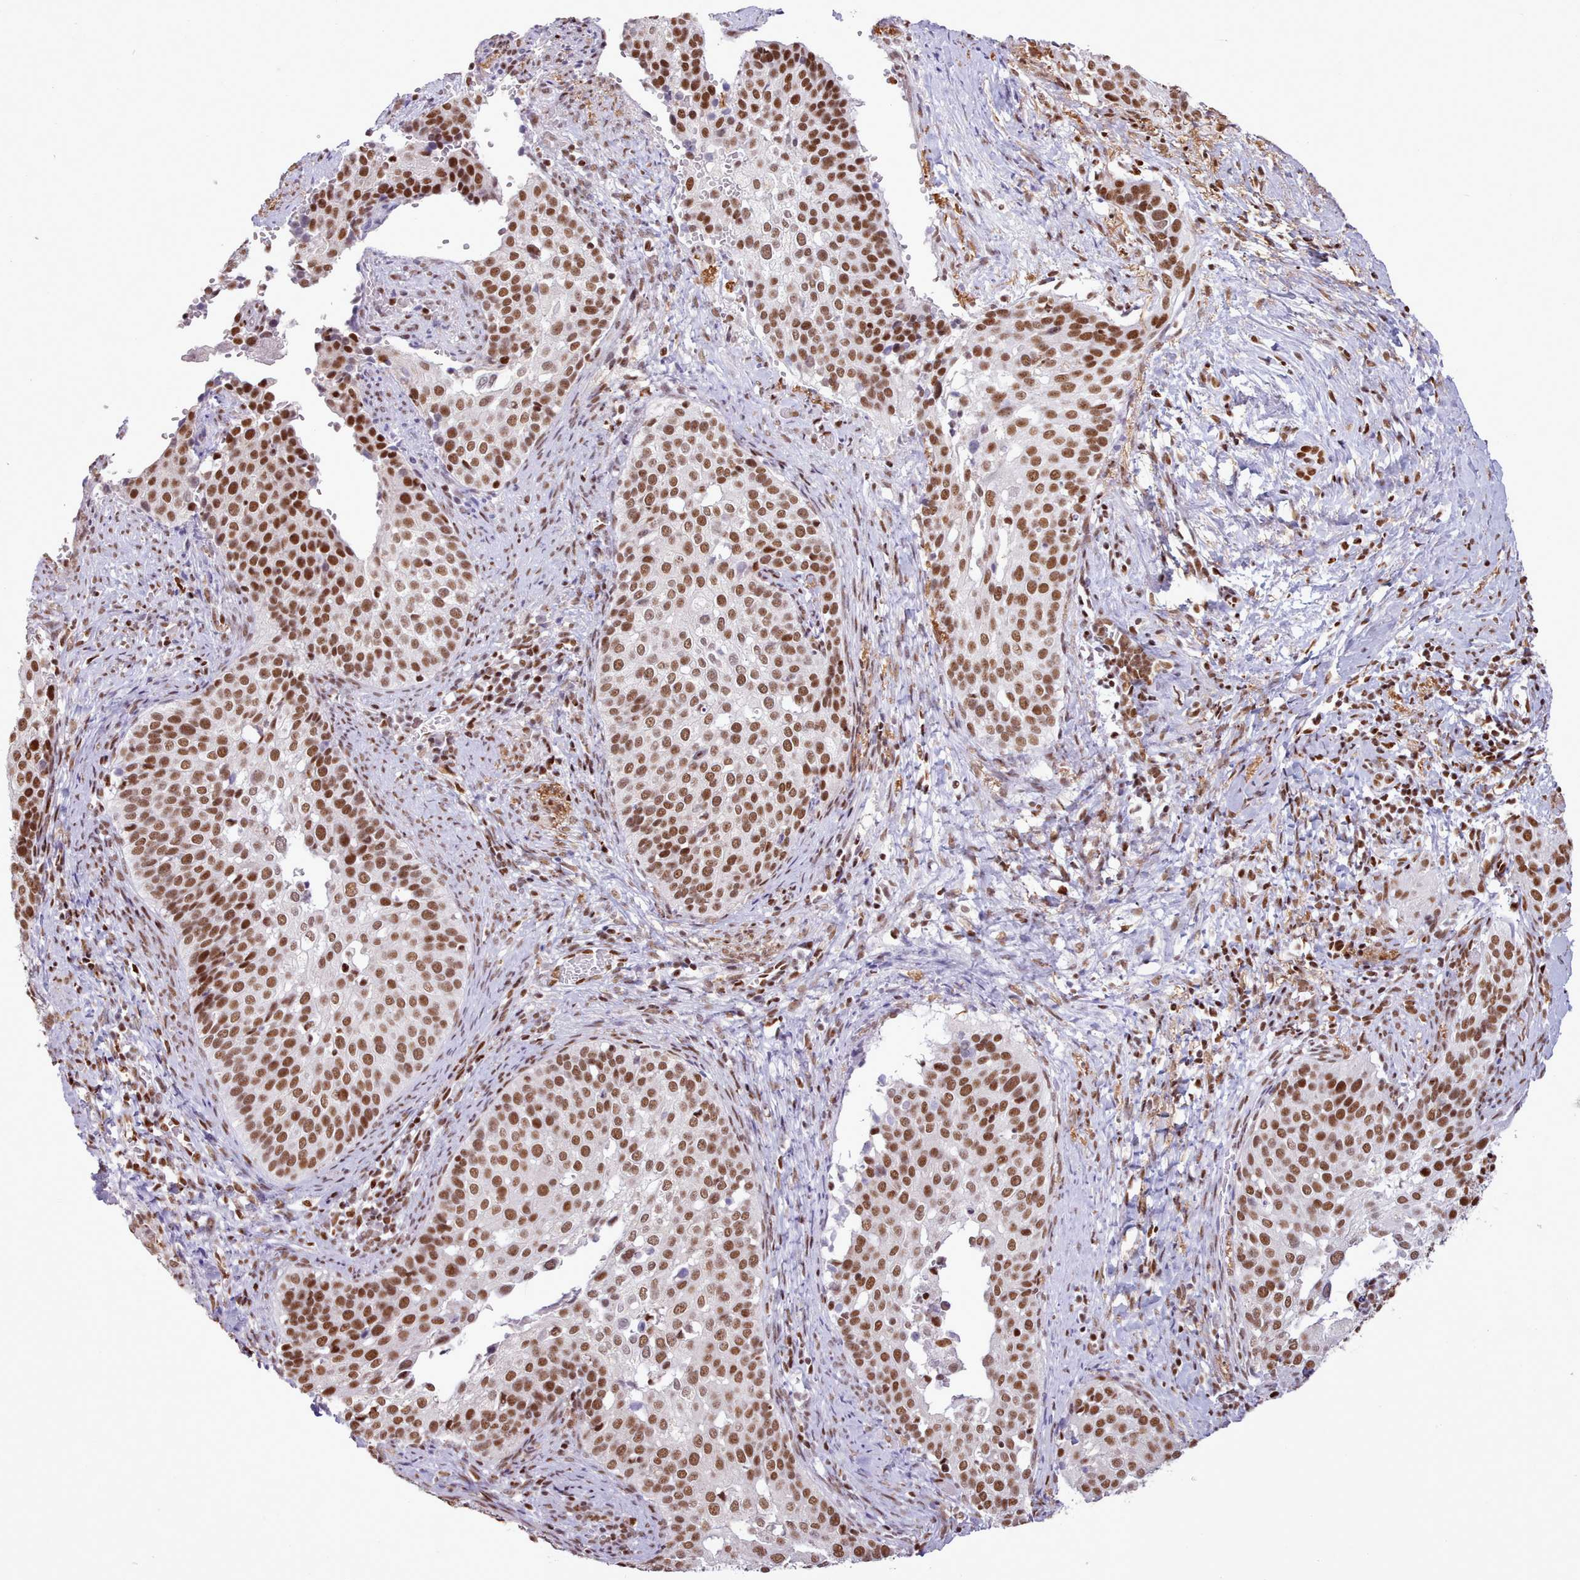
{"staining": {"intensity": "strong", "quantity": ">75%", "location": "nuclear"}, "tissue": "cervical cancer", "cell_type": "Tumor cells", "image_type": "cancer", "snomed": [{"axis": "morphology", "description": "Squamous cell carcinoma, NOS"}, {"axis": "topography", "description": "Cervix"}], "caption": "An immunohistochemistry (IHC) image of tumor tissue is shown. Protein staining in brown highlights strong nuclear positivity in cervical squamous cell carcinoma within tumor cells. The protein of interest is stained brown, and the nuclei are stained in blue (DAB IHC with brightfield microscopy, high magnification).", "gene": "TAF15", "patient": {"sex": "female", "age": 44}}